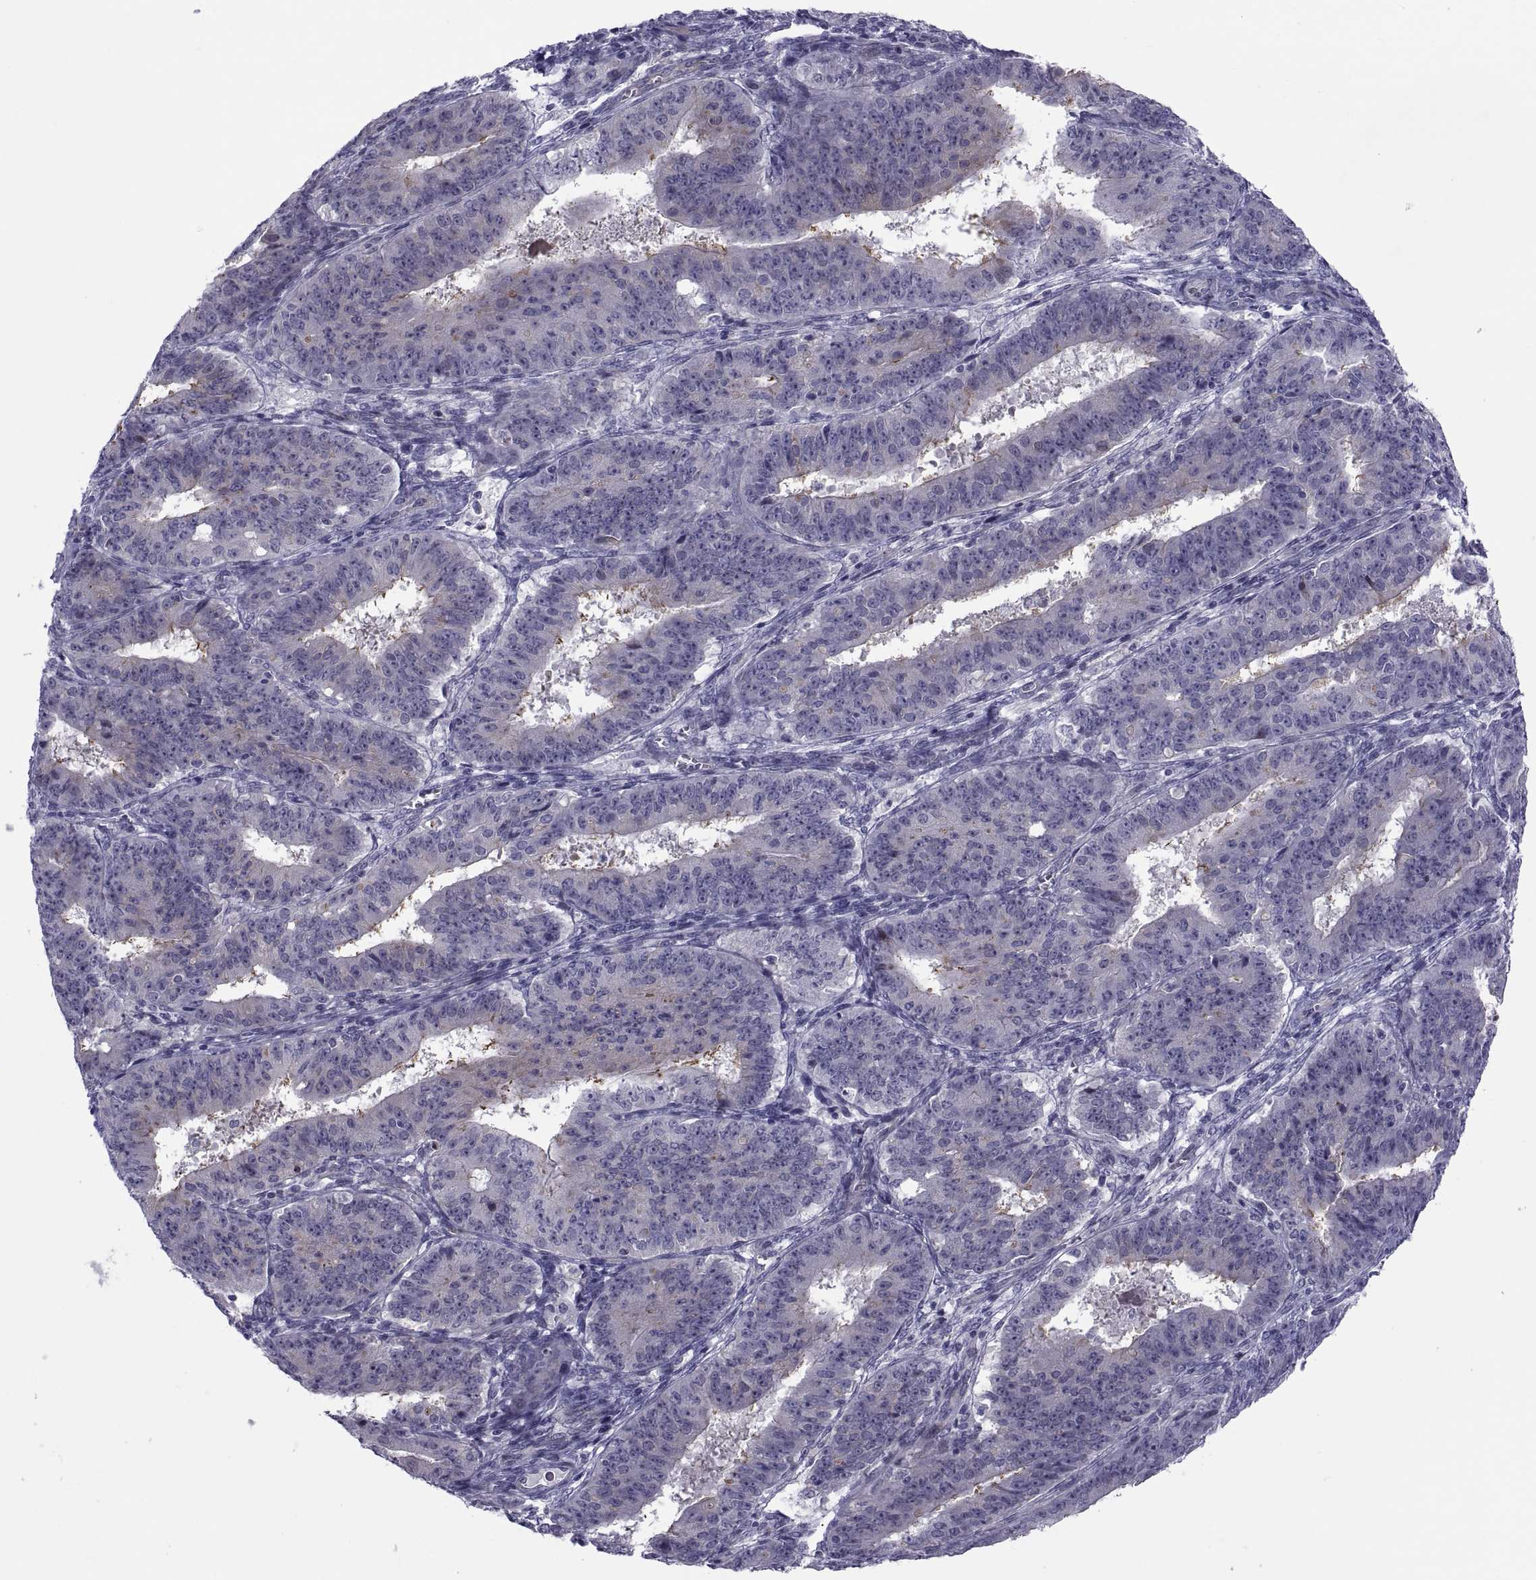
{"staining": {"intensity": "weak", "quantity": "<25%", "location": "cytoplasmic/membranous"}, "tissue": "ovarian cancer", "cell_type": "Tumor cells", "image_type": "cancer", "snomed": [{"axis": "morphology", "description": "Carcinoma, endometroid"}, {"axis": "topography", "description": "Ovary"}], "caption": "Ovarian cancer (endometroid carcinoma) was stained to show a protein in brown. There is no significant staining in tumor cells.", "gene": "TMEM158", "patient": {"sex": "female", "age": 42}}